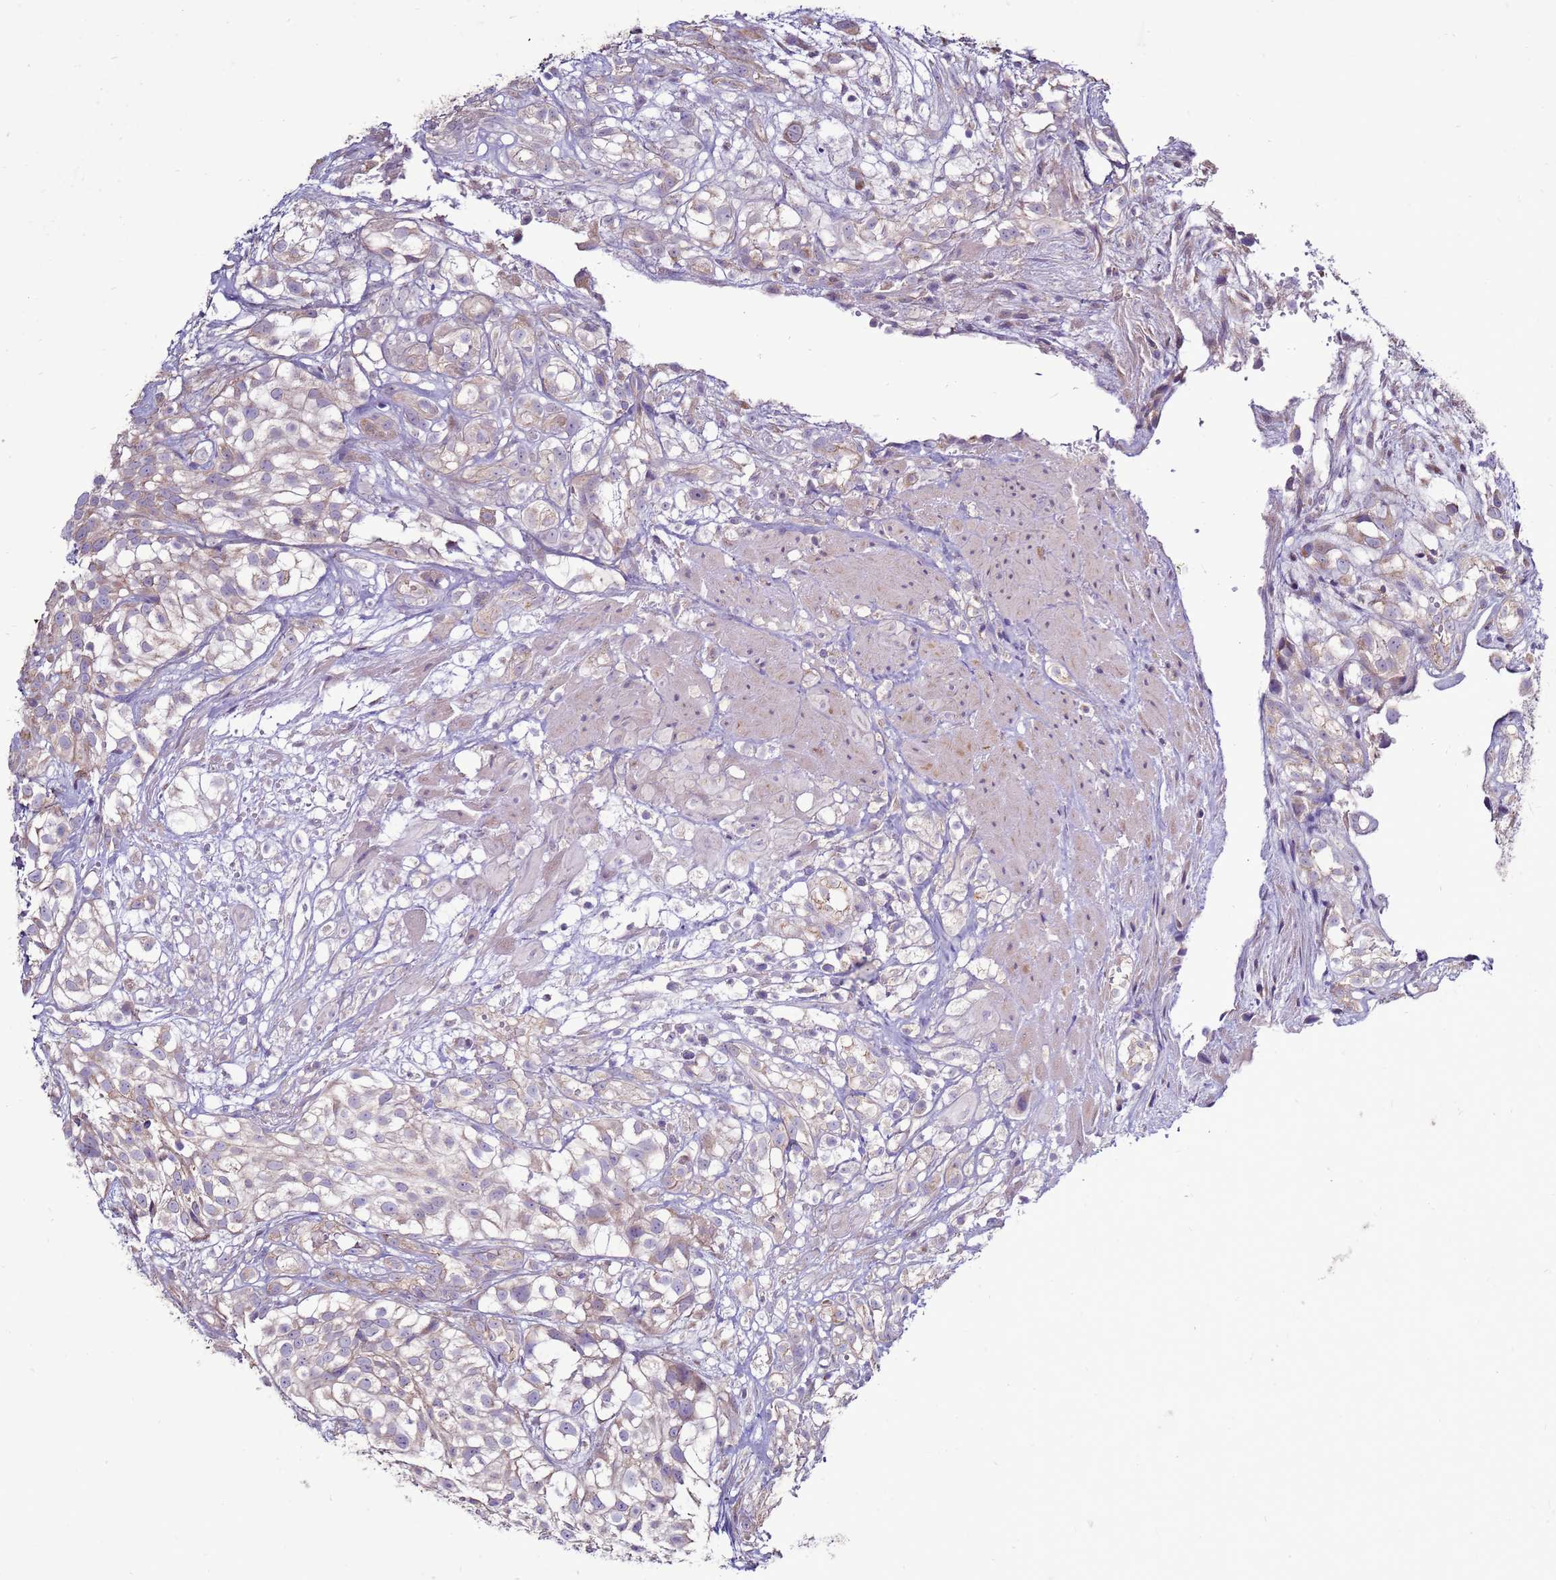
{"staining": {"intensity": "weak", "quantity": "25%-75%", "location": "cytoplasmic/membranous"}, "tissue": "urothelial cancer", "cell_type": "Tumor cells", "image_type": "cancer", "snomed": [{"axis": "morphology", "description": "Urothelial carcinoma, High grade"}, {"axis": "topography", "description": "Urinary bladder"}], "caption": "The micrograph demonstrates a brown stain indicating the presence of a protein in the cytoplasmic/membranous of tumor cells in urothelial cancer. (DAB (3,3'-diaminobenzidine) = brown stain, brightfield microscopy at high magnification).", "gene": "TRAPPC4", "patient": {"sex": "male", "age": 56}}